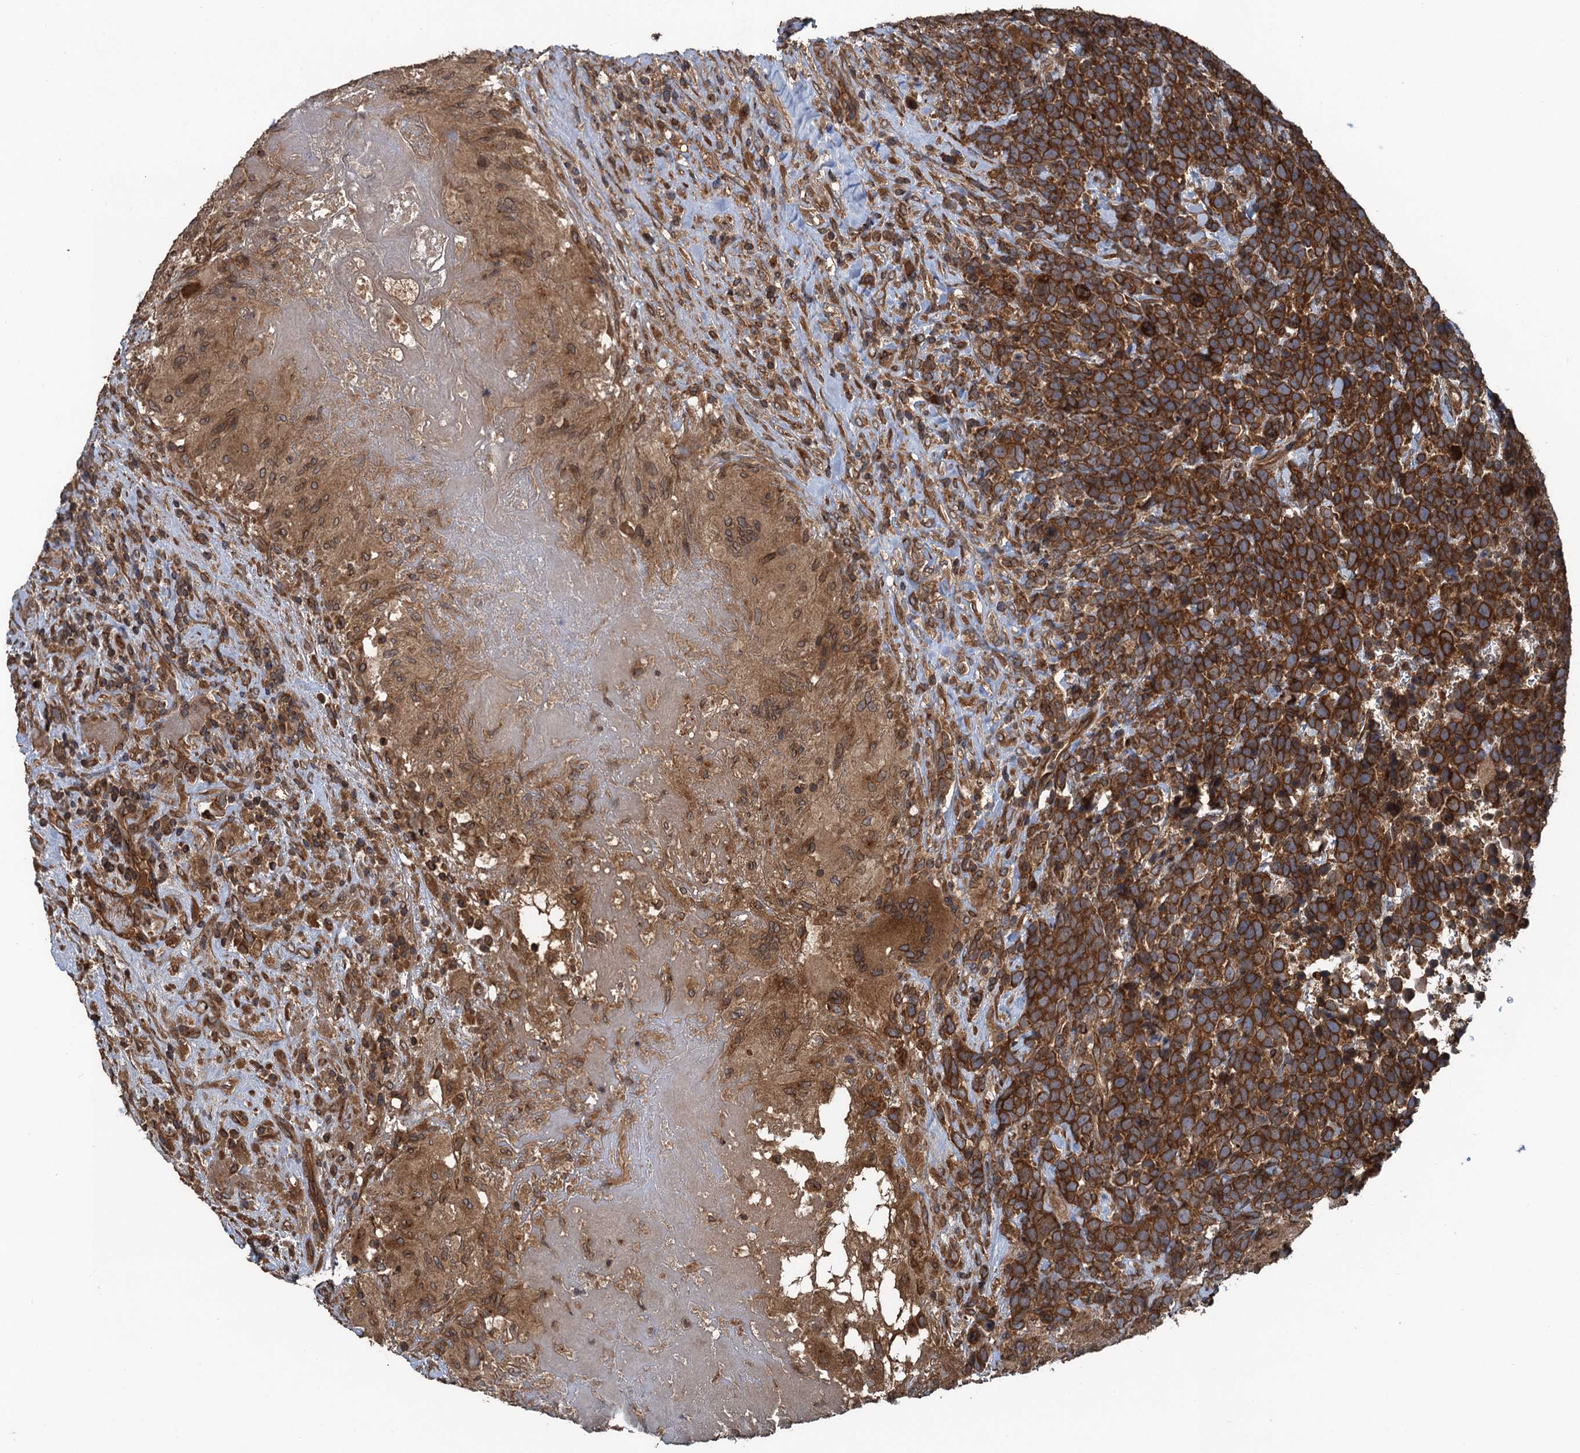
{"staining": {"intensity": "strong", "quantity": ">75%", "location": "cytoplasmic/membranous"}, "tissue": "urothelial cancer", "cell_type": "Tumor cells", "image_type": "cancer", "snomed": [{"axis": "morphology", "description": "Urothelial carcinoma, High grade"}, {"axis": "topography", "description": "Urinary bladder"}], "caption": "Urothelial cancer stained for a protein (brown) exhibits strong cytoplasmic/membranous positive staining in about >75% of tumor cells.", "gene": "GLE1", "patient": {"sex": "female", "age": 82}}